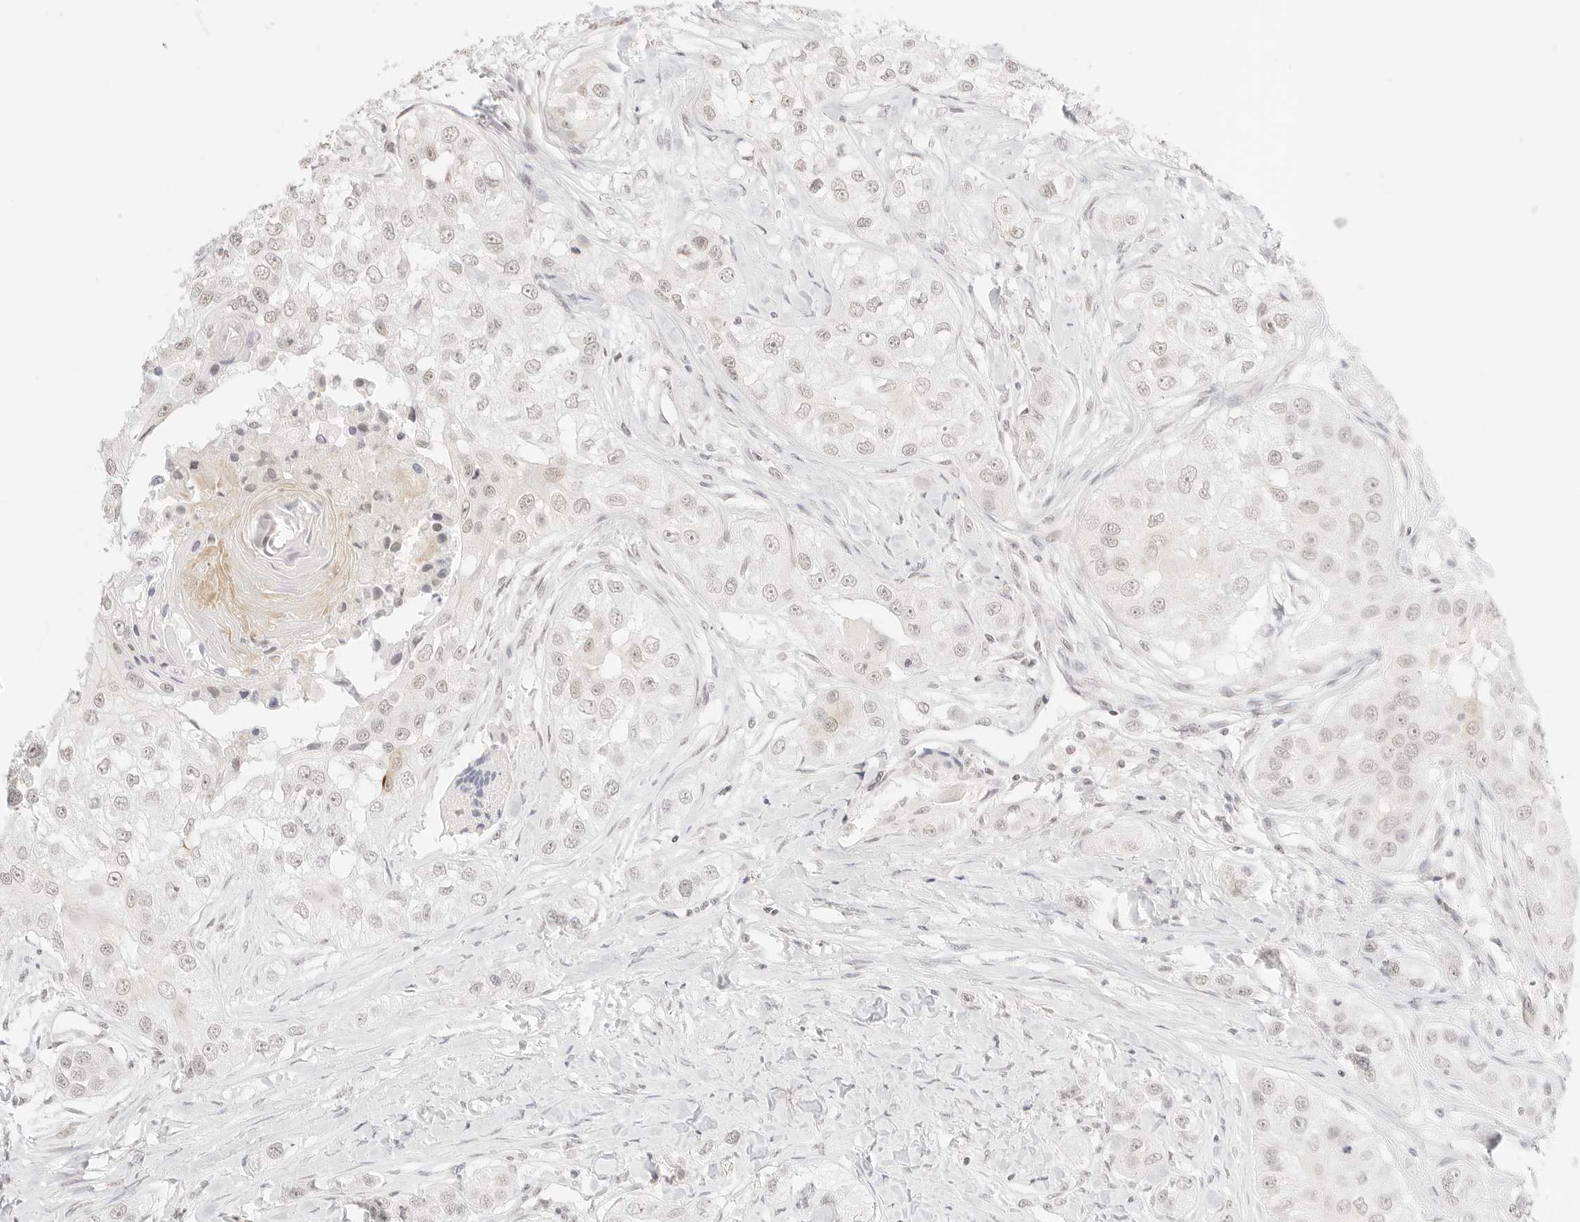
{"staining": {"intensity": "negative", "quantity": "none", "location": "none"}, "tissue": "head and neck cancer", "cell_type": "Tumor cells", "image_type": "cancer", "snomed": [{"axis": "morphology", "description": "Normal tissue, NOS"}, {"axis": "morphology", "description": "Squamous cell carcinoma, NOS"}, {"axis": "topography", "description": "Skeletal muscle"}, {"axis": "topography", "description": "Head-Neck"}], "caption": "Protein analysis of head and neck cancer (squamous cell carcinoma) shows no significant expression in tumor cells.", "gene": "FBLN5", "patient": {"sex": "male", "age": 51}}